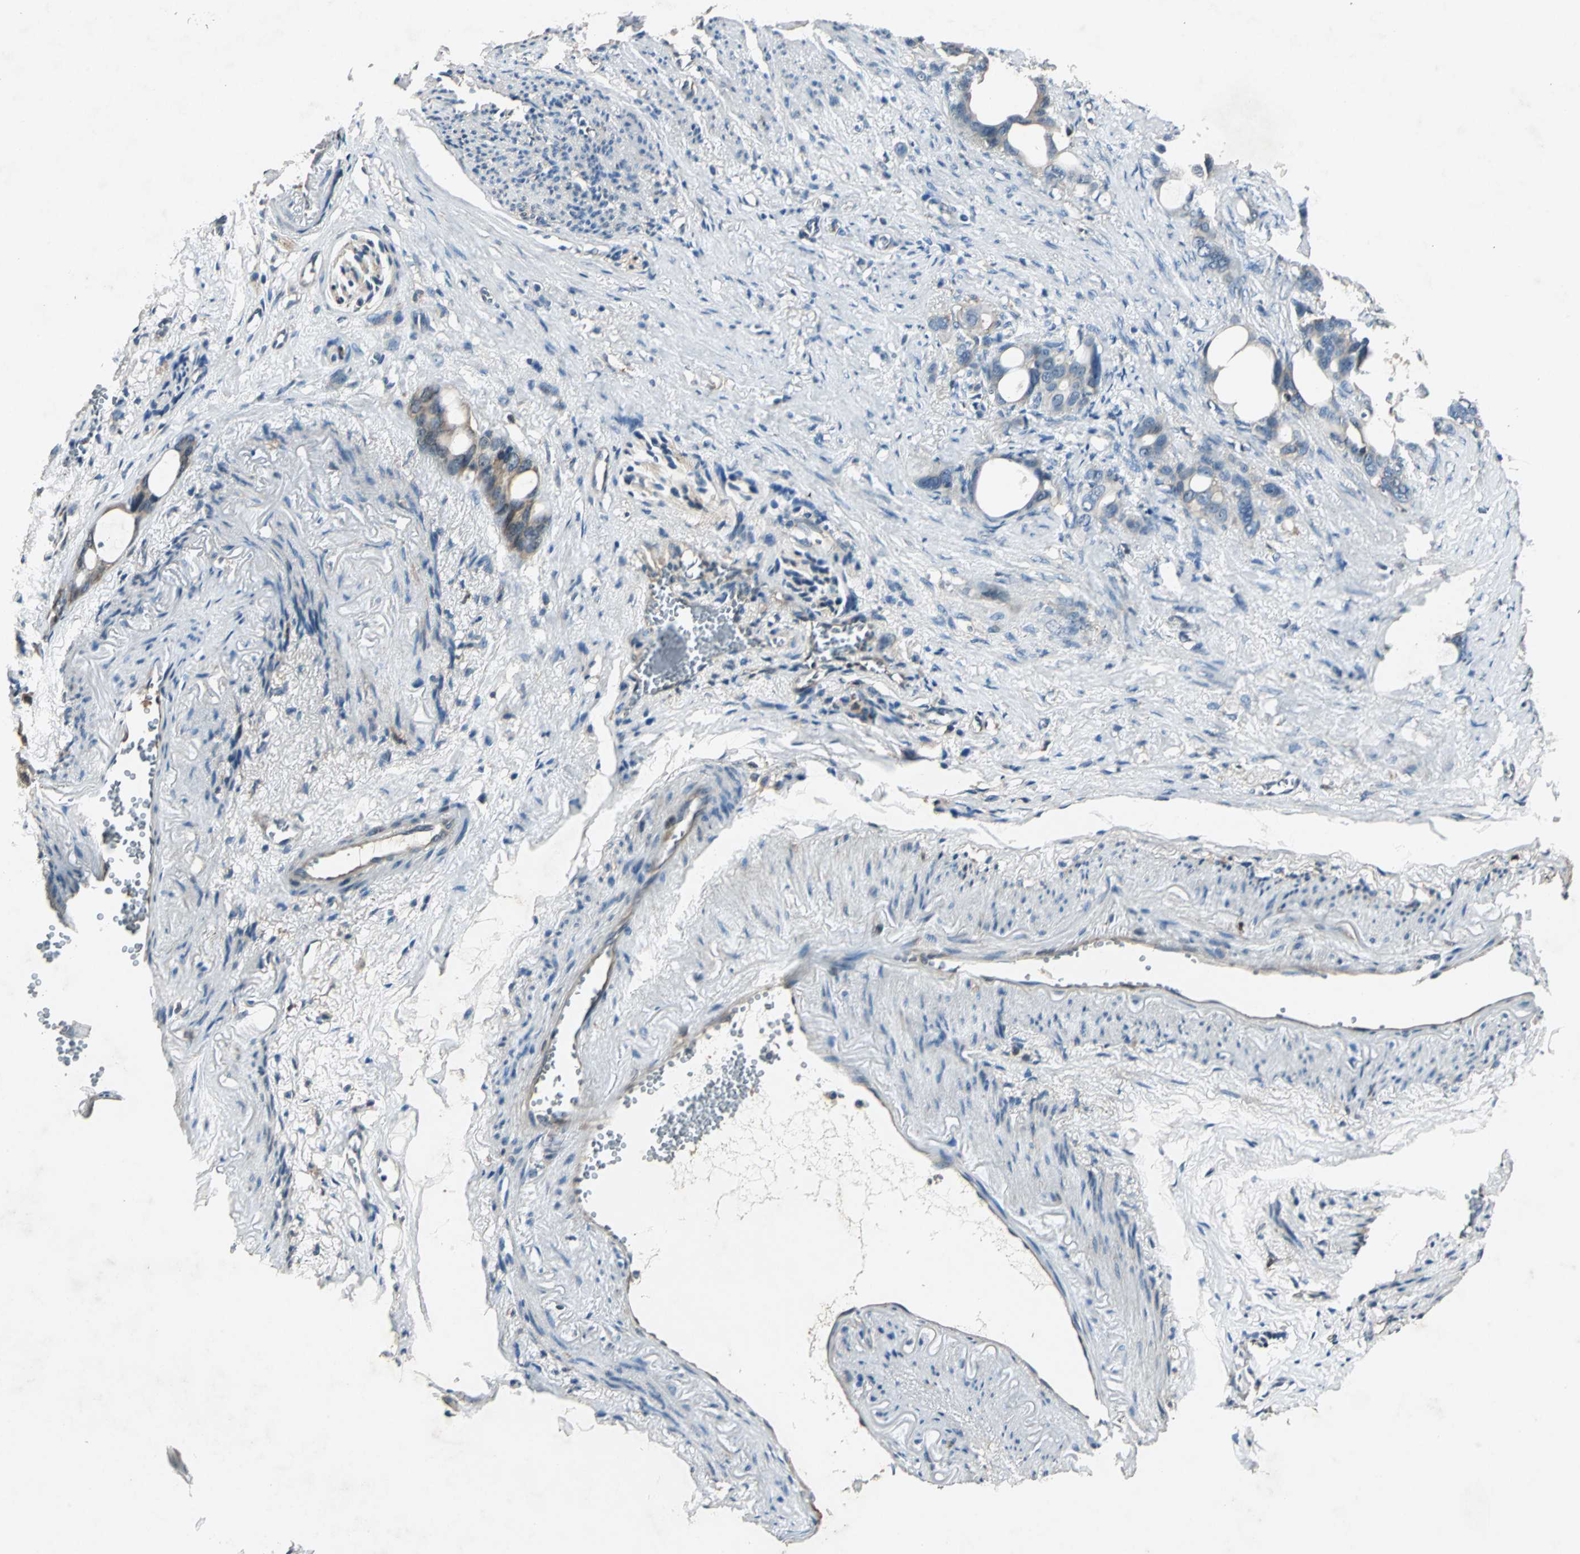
{"staining": {"intensity": "weak", "quantity": ">75%", "location": "cytoplasmic/membranous"}, "tissue": "stomach cancer", "cell_type": "Tumor cells", "image_type": "cancer", "snomed": [{"axis": "morphology", "description": "Adenocarcinoma, NOS"}, {"axis": "topography", "description": "Stomach"}], "caption": "Protein expression analysis of adenocarcinoma (stomach) demonstrates weak cytoplasmic/membranous expression in about >75% of tumor cells.", "gene": "RRM2B", "patient": {"sex": "female", "age": 75}}